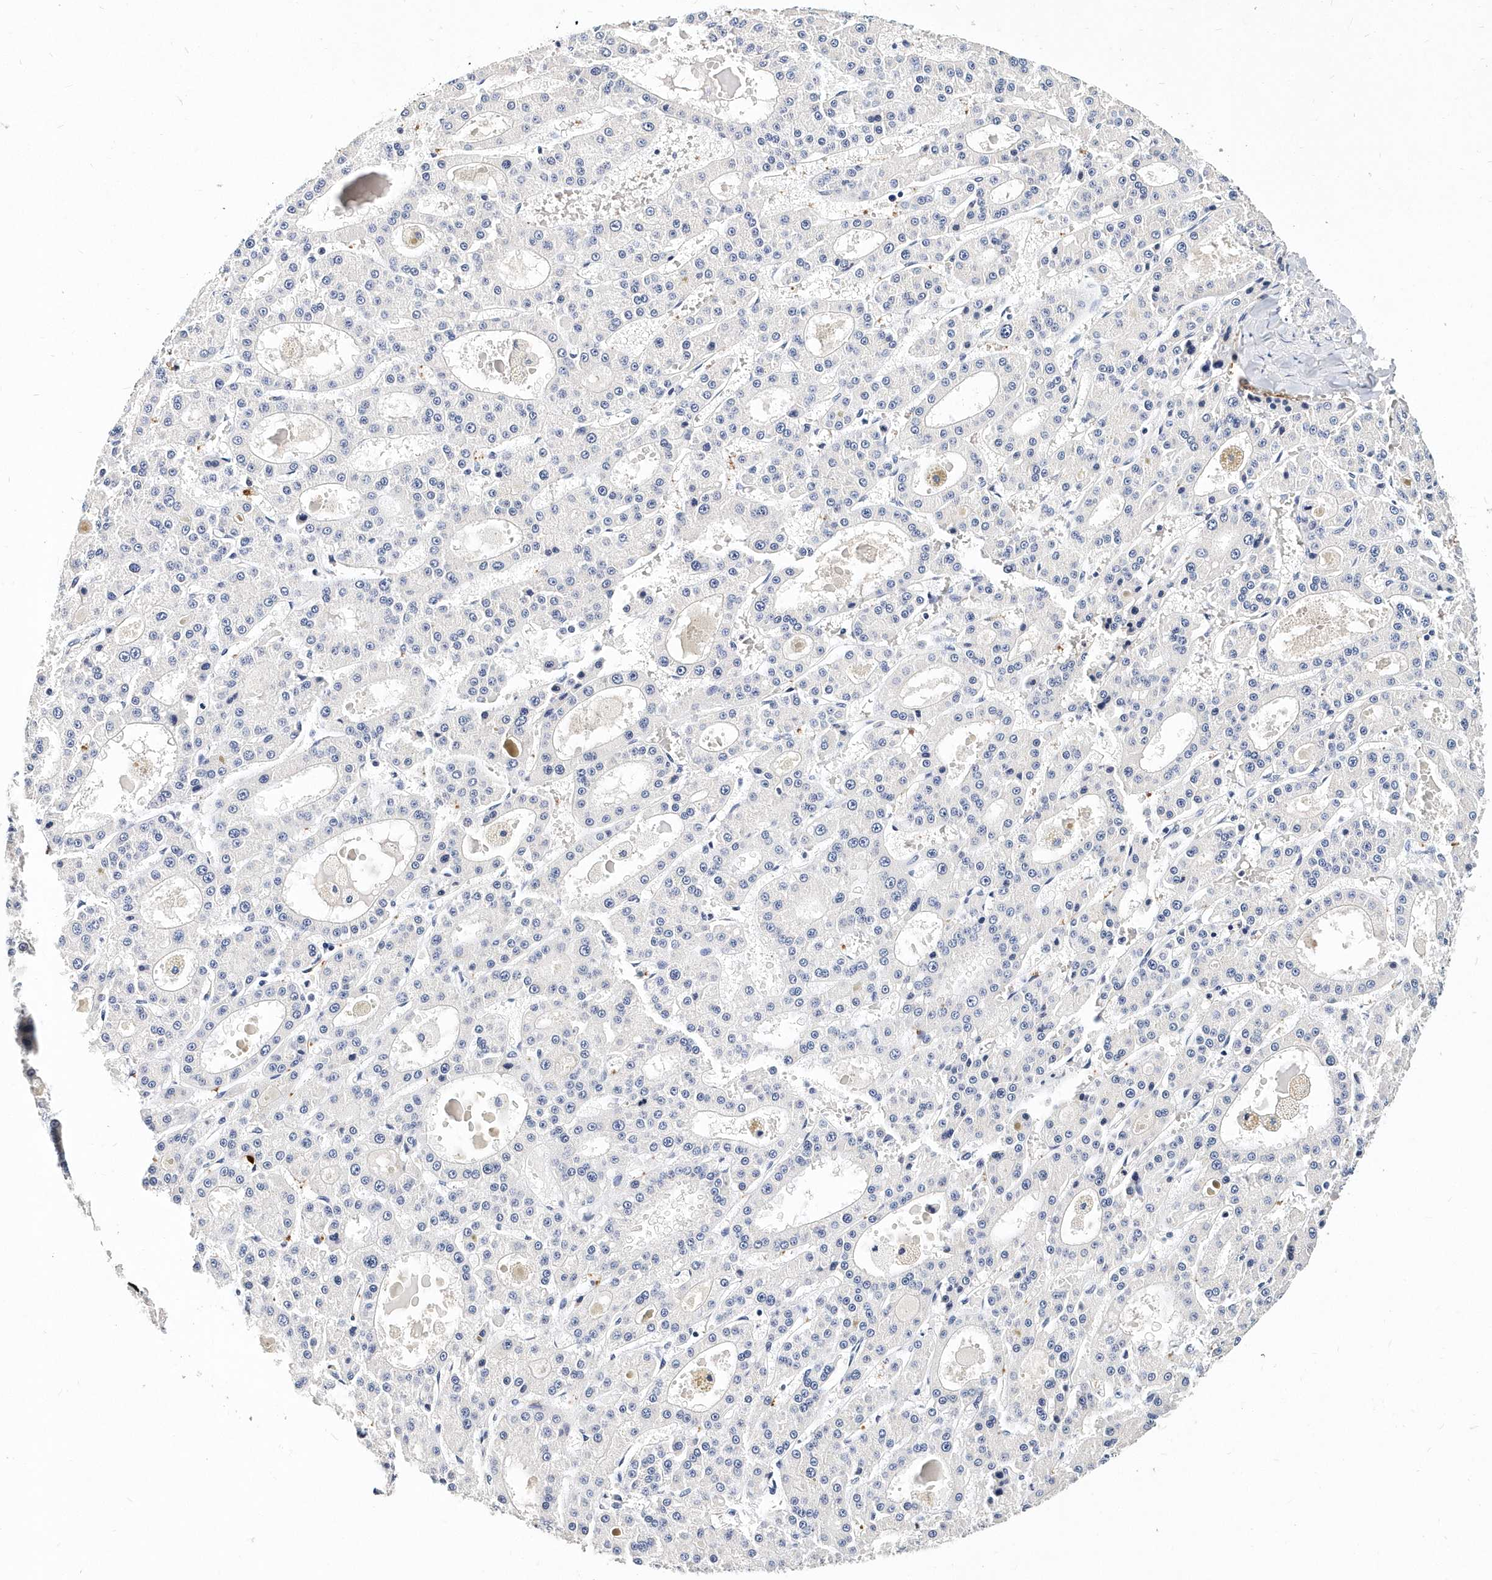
{"staining": {"intensity": "negative", "quantity": "none", "location": "none"}, "tissue": "liver cancer", "cell_type": "Tumor cells", "image_type": "cancer", "snomed": [{"axis": "morphology", "description": "Carcinoma, Hepatocellular, NOS"}, {"axis": "topography", "description": "Liver"}], "caption": "An immunohistochemistry photomicrograph of hepatocellular carcinoma (liver) is shown. There is no staining in tumor cells of hepatocellular carcinoma (liver).", "gene": "ITGA2B", "patient": {"sex": "male", "age": 70}}